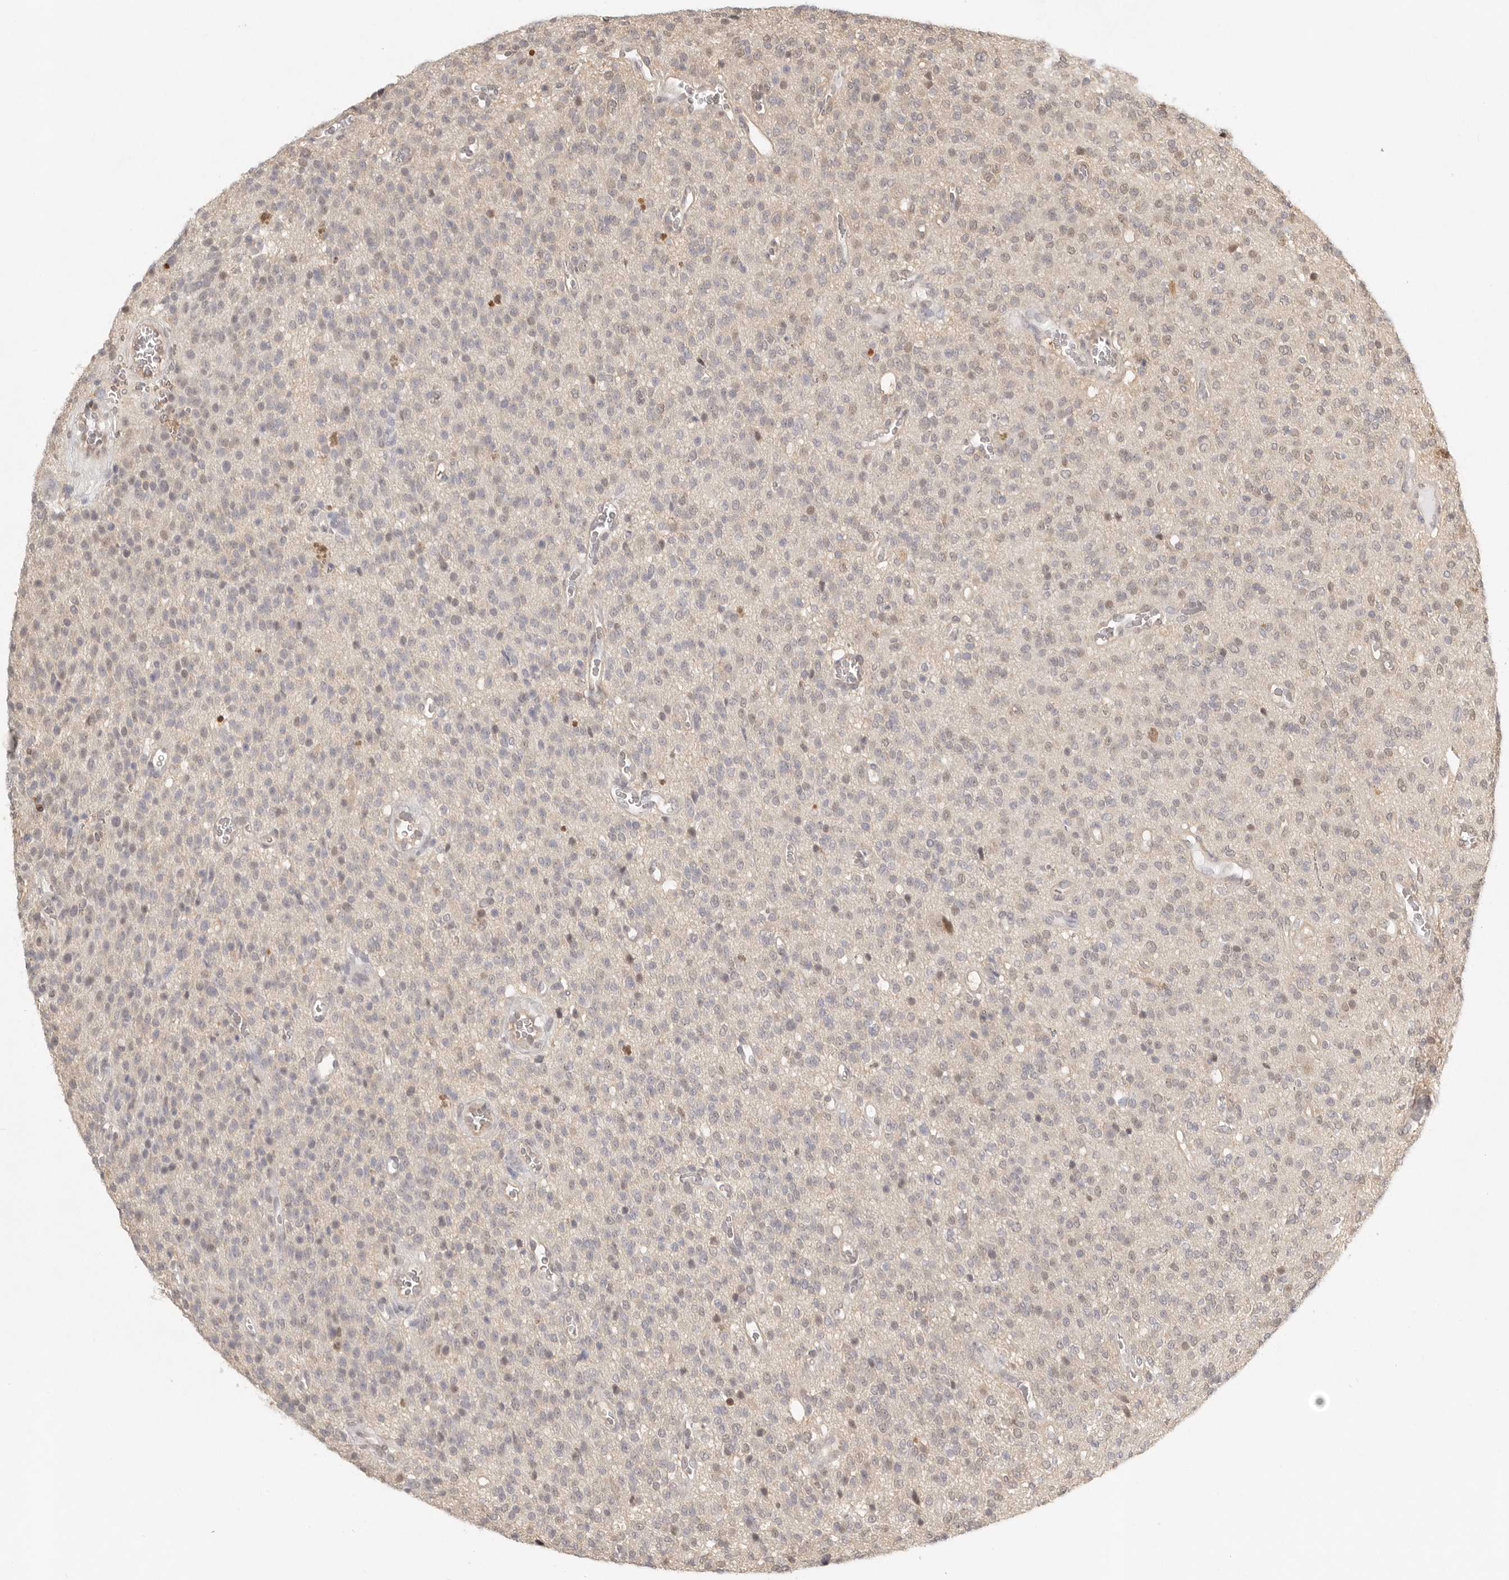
{"staining": {"intensity": "moderate", "quantity": "<25%", "location": "nuclear"}, "tissue": "glioma", "cell_type": "Tumor cells", "image_type": "cancer", "snomed": [{"axis": "morphology", "description": "Glioma, malignant, High grade"}, {"axis": "topography", "description": "Brain"}], "caption": "Brown immunohistochemical staining in malignant high-grade glioma displays moderate nuclear expression in about <25% of tumor cells.", "gene": "PSMA5", "patient": {"sex": "male", "age": 34}}